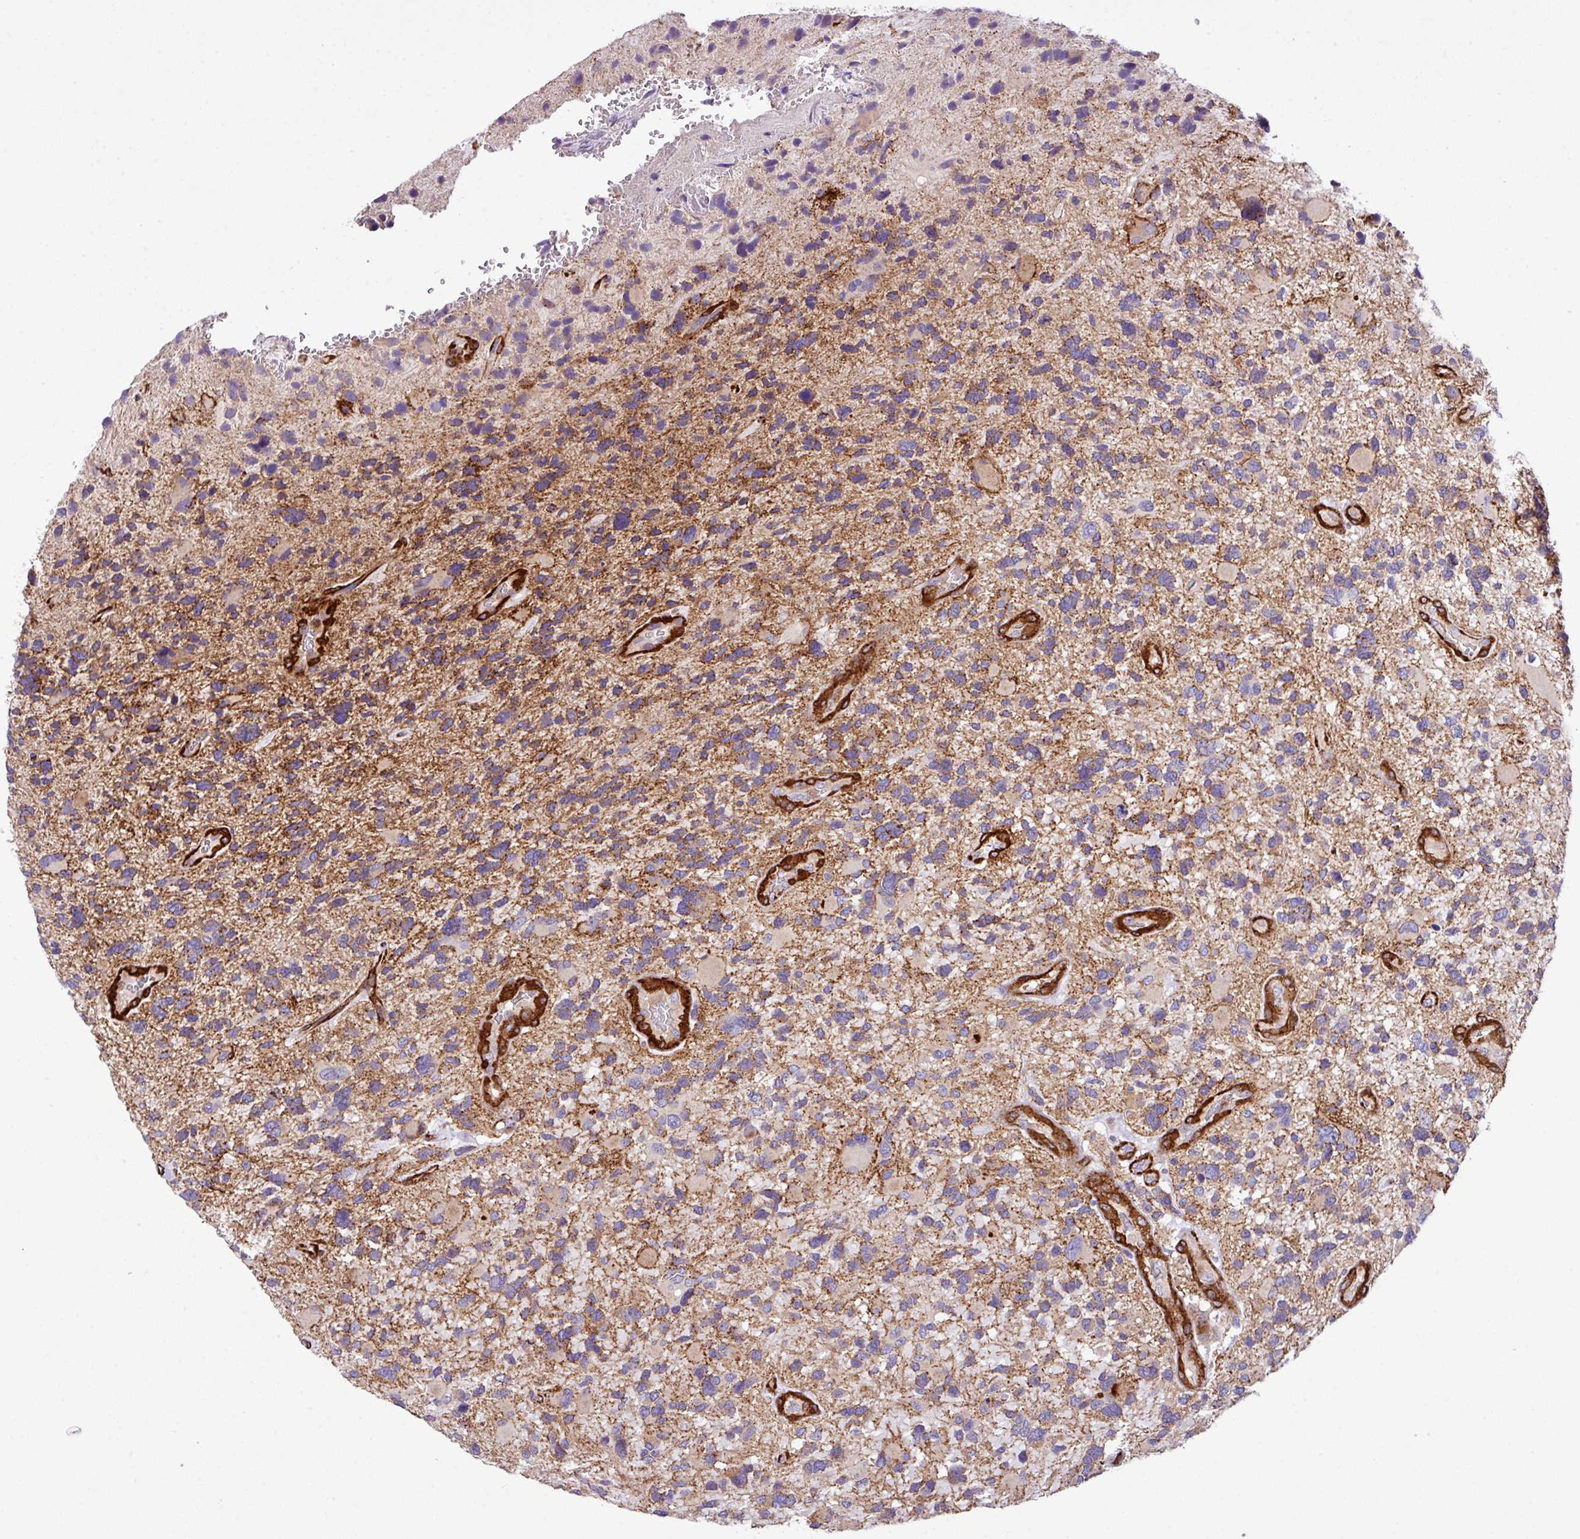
{"staining": {"intensity": "moderate", "quantity": ">75%", "location": "cytoplasmic/membranous"}, "tissue": "glioma", "cell_type": "Tumor cells", "image_type": "cancer", "snomed": [{"axis": "morphology", "description": "Glioma, malignant, High grade"}, {"axis": "topography", "description": "Brain"}], "caption": "DAB (3,3'-diaminobenzidine) immunohistochemical staining of malignant glioma (high-grade) reveals moderate cytoplasmic/membranous protein positivity in about >75% of tumor cells.", "gene": "FAM47E", "patient": {"sex": "female", "age": 11}}